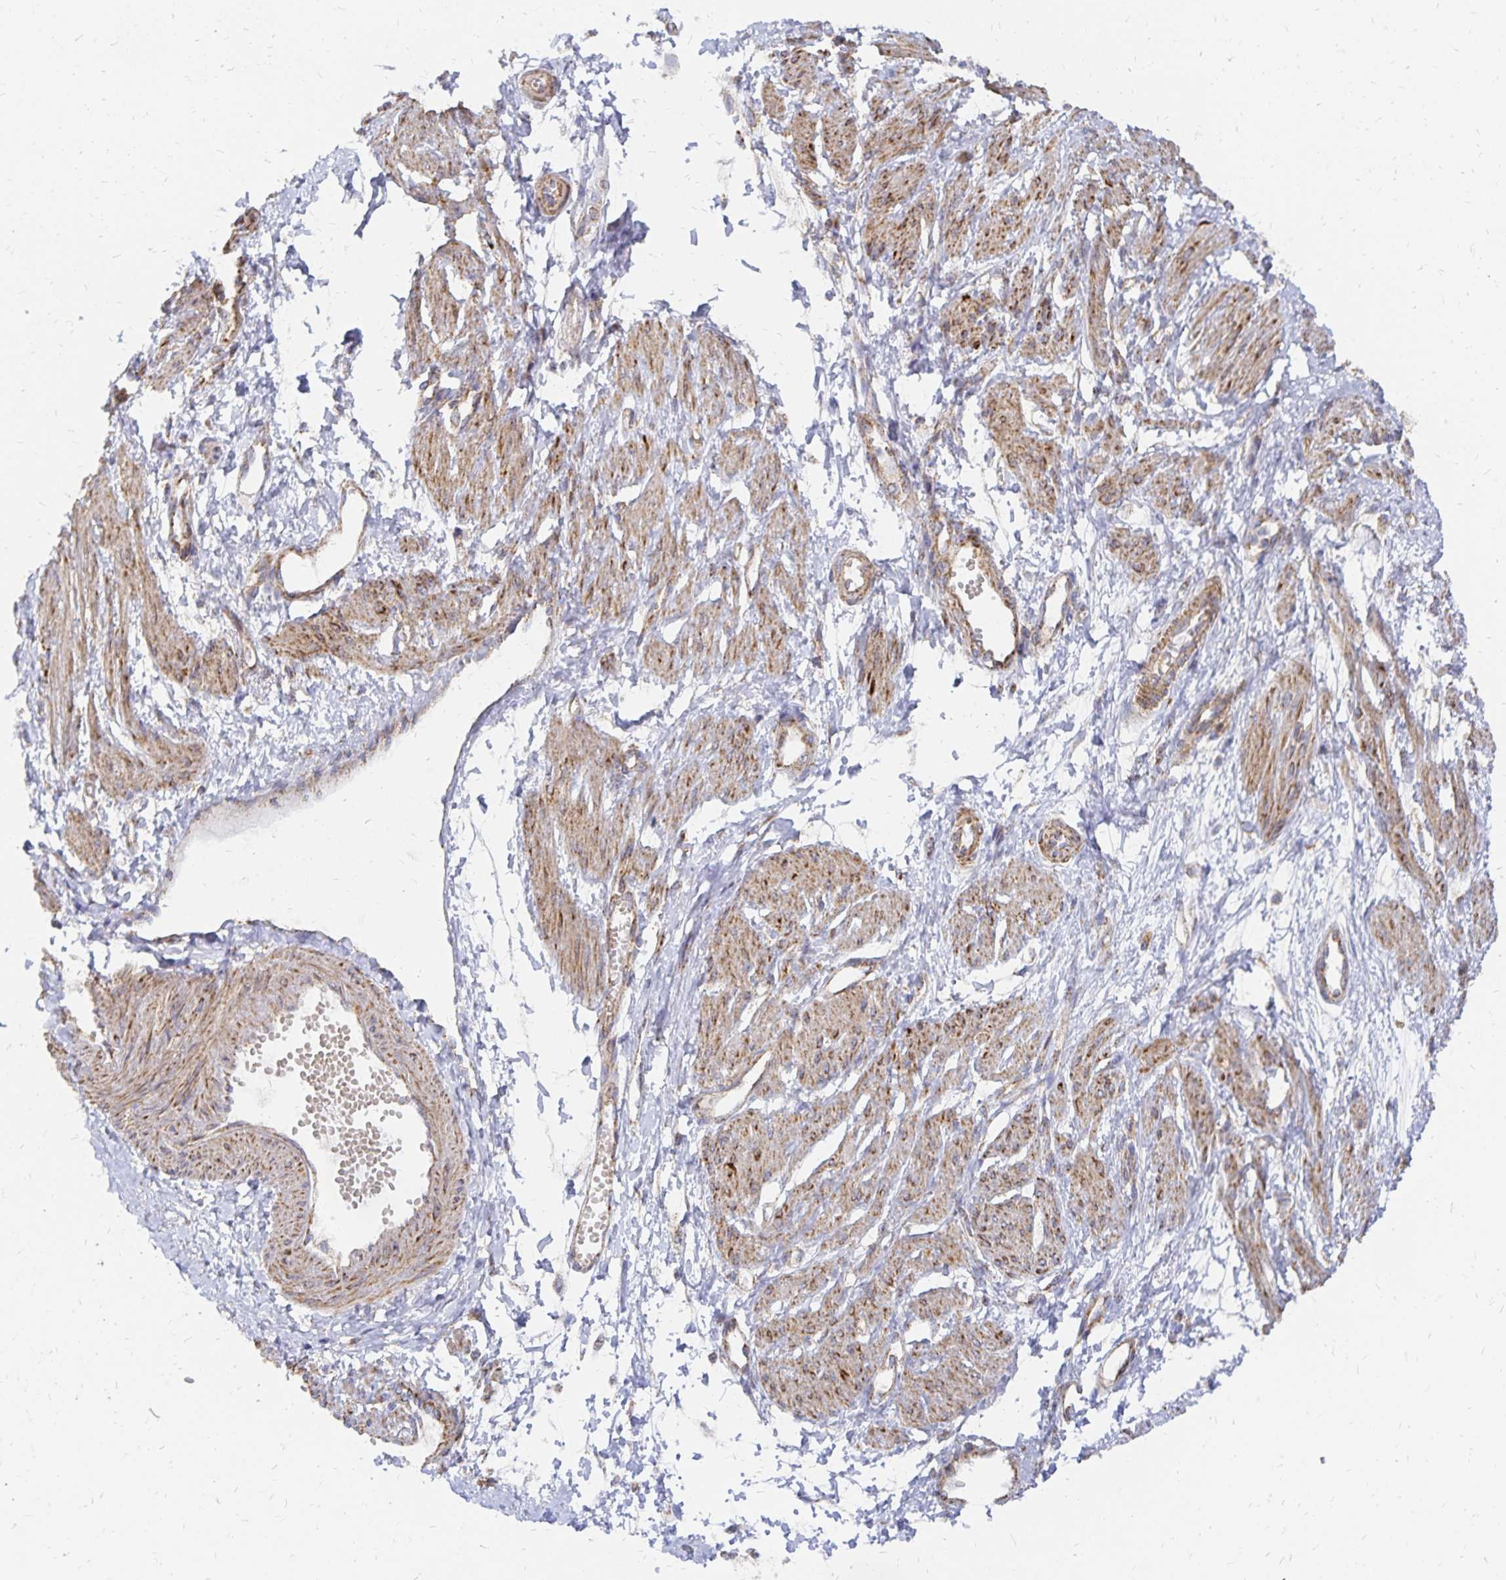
{"staining": {"intensity": "moderate", "quantity": ">75%", "location": "cytoplasmic/membranous"}, "tissue": "smooth muscle", "cell_type": "Smooth muscle cells", "image_type": "normal", "snomed": [{"axis": "morphology", "description": "Normal tissue, NOS"}, {"axis": "topography", "description": "Smooth muscle"}, {"axis": "topography", "description": "Uterus"}], "caption": "Immunohistochemical staining of normal human smooth muscle displays medium levels of moderate cytoplasmic/membranous positivity in about >75% of smooth muscle cells.", "gene": "STOML2", "patient": {"sex": "female", "age": 39}}